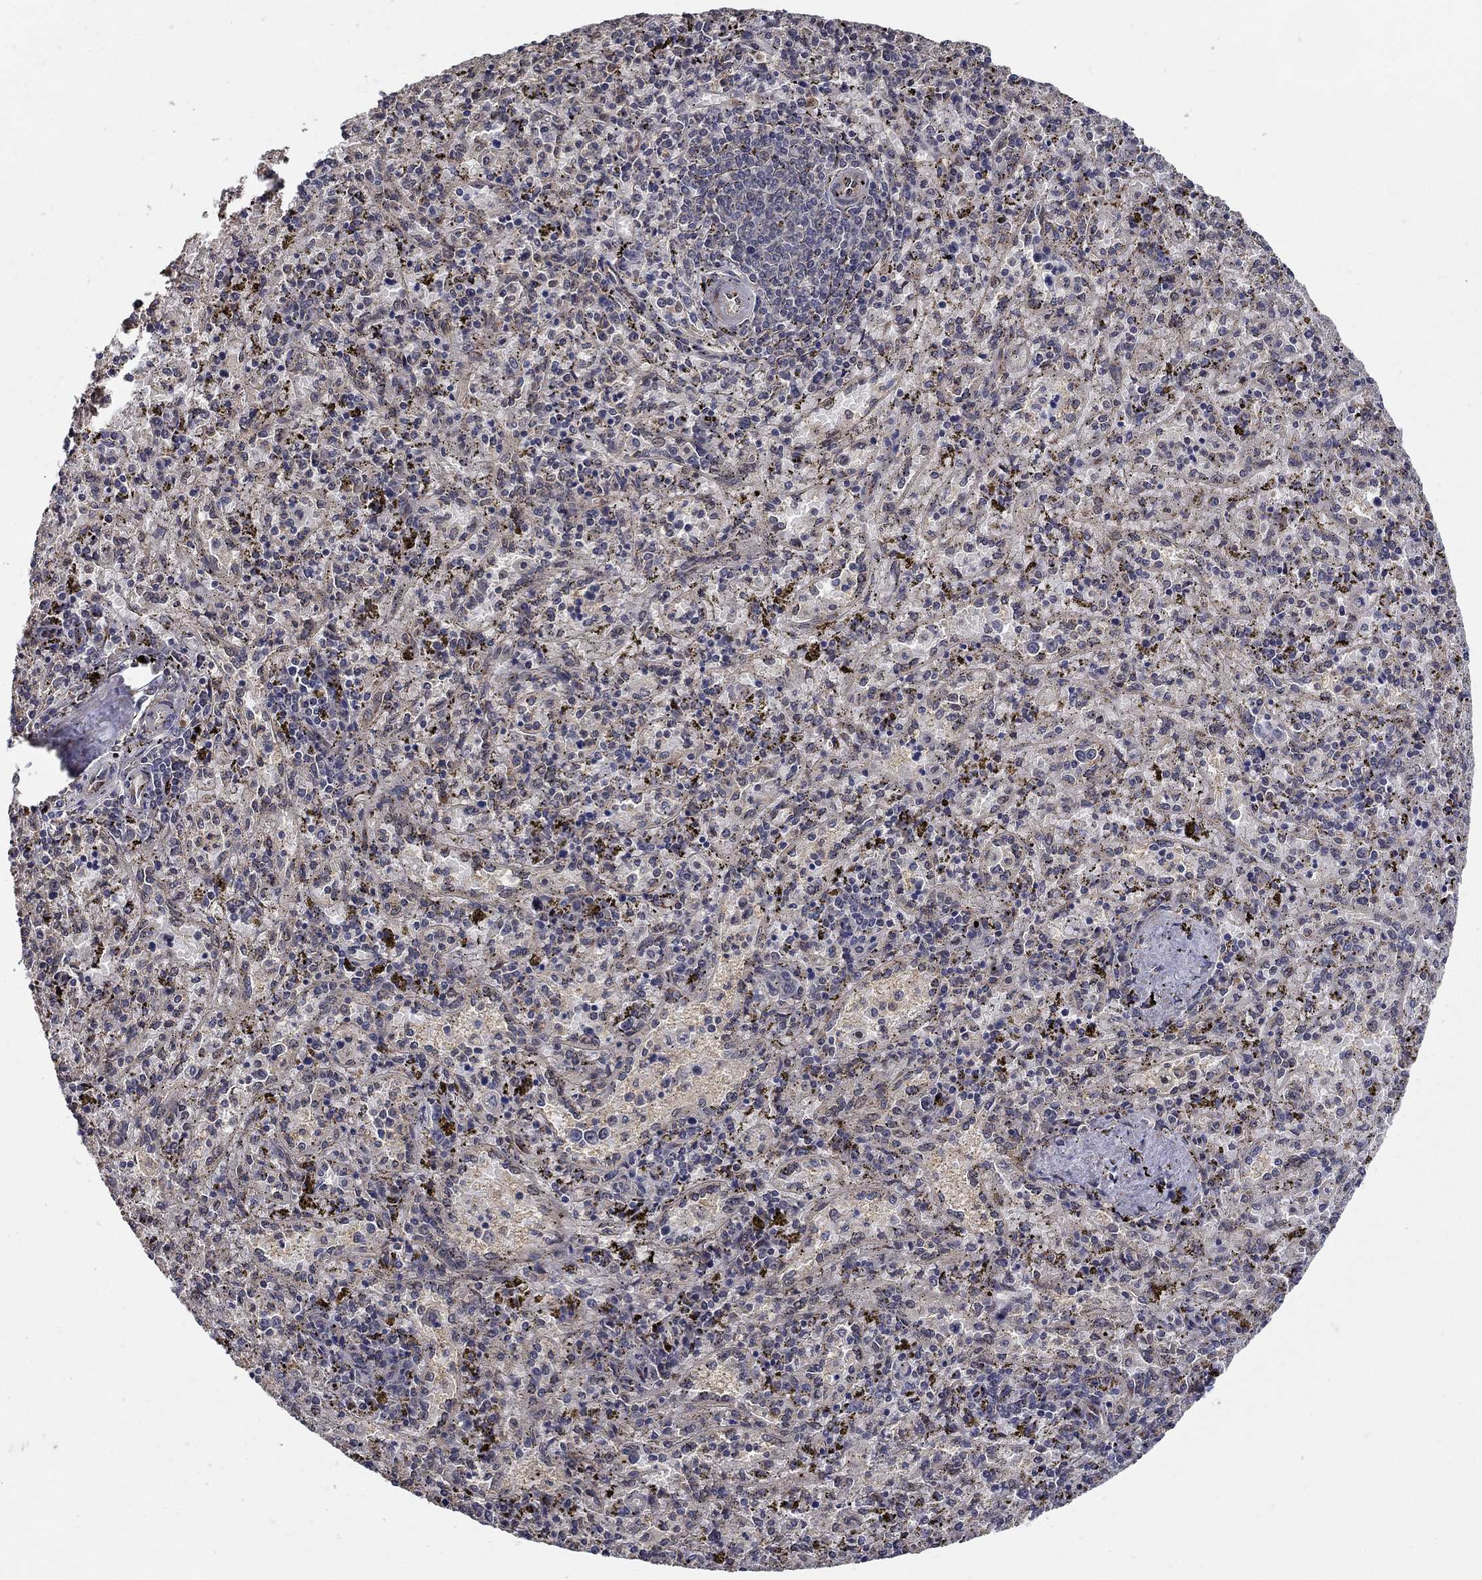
{"staining": {"intensity": "weak", "quantity": "<25%", "location": "nuclear"}, "tissue": "spleen", "cell_type": "Cells in red pulp", "image_type": "normal", "snomed": [{"axis": "morphology", "description": "Normal tissue, NOS"}, {"axis": "topography", "description": "Spleen"}], "caption": "The photomicrograph reveals no significant staining in cells in red pulp of spleen.", "gene": "ZNF594", "patient": {"sex": "female", "age": 50}}